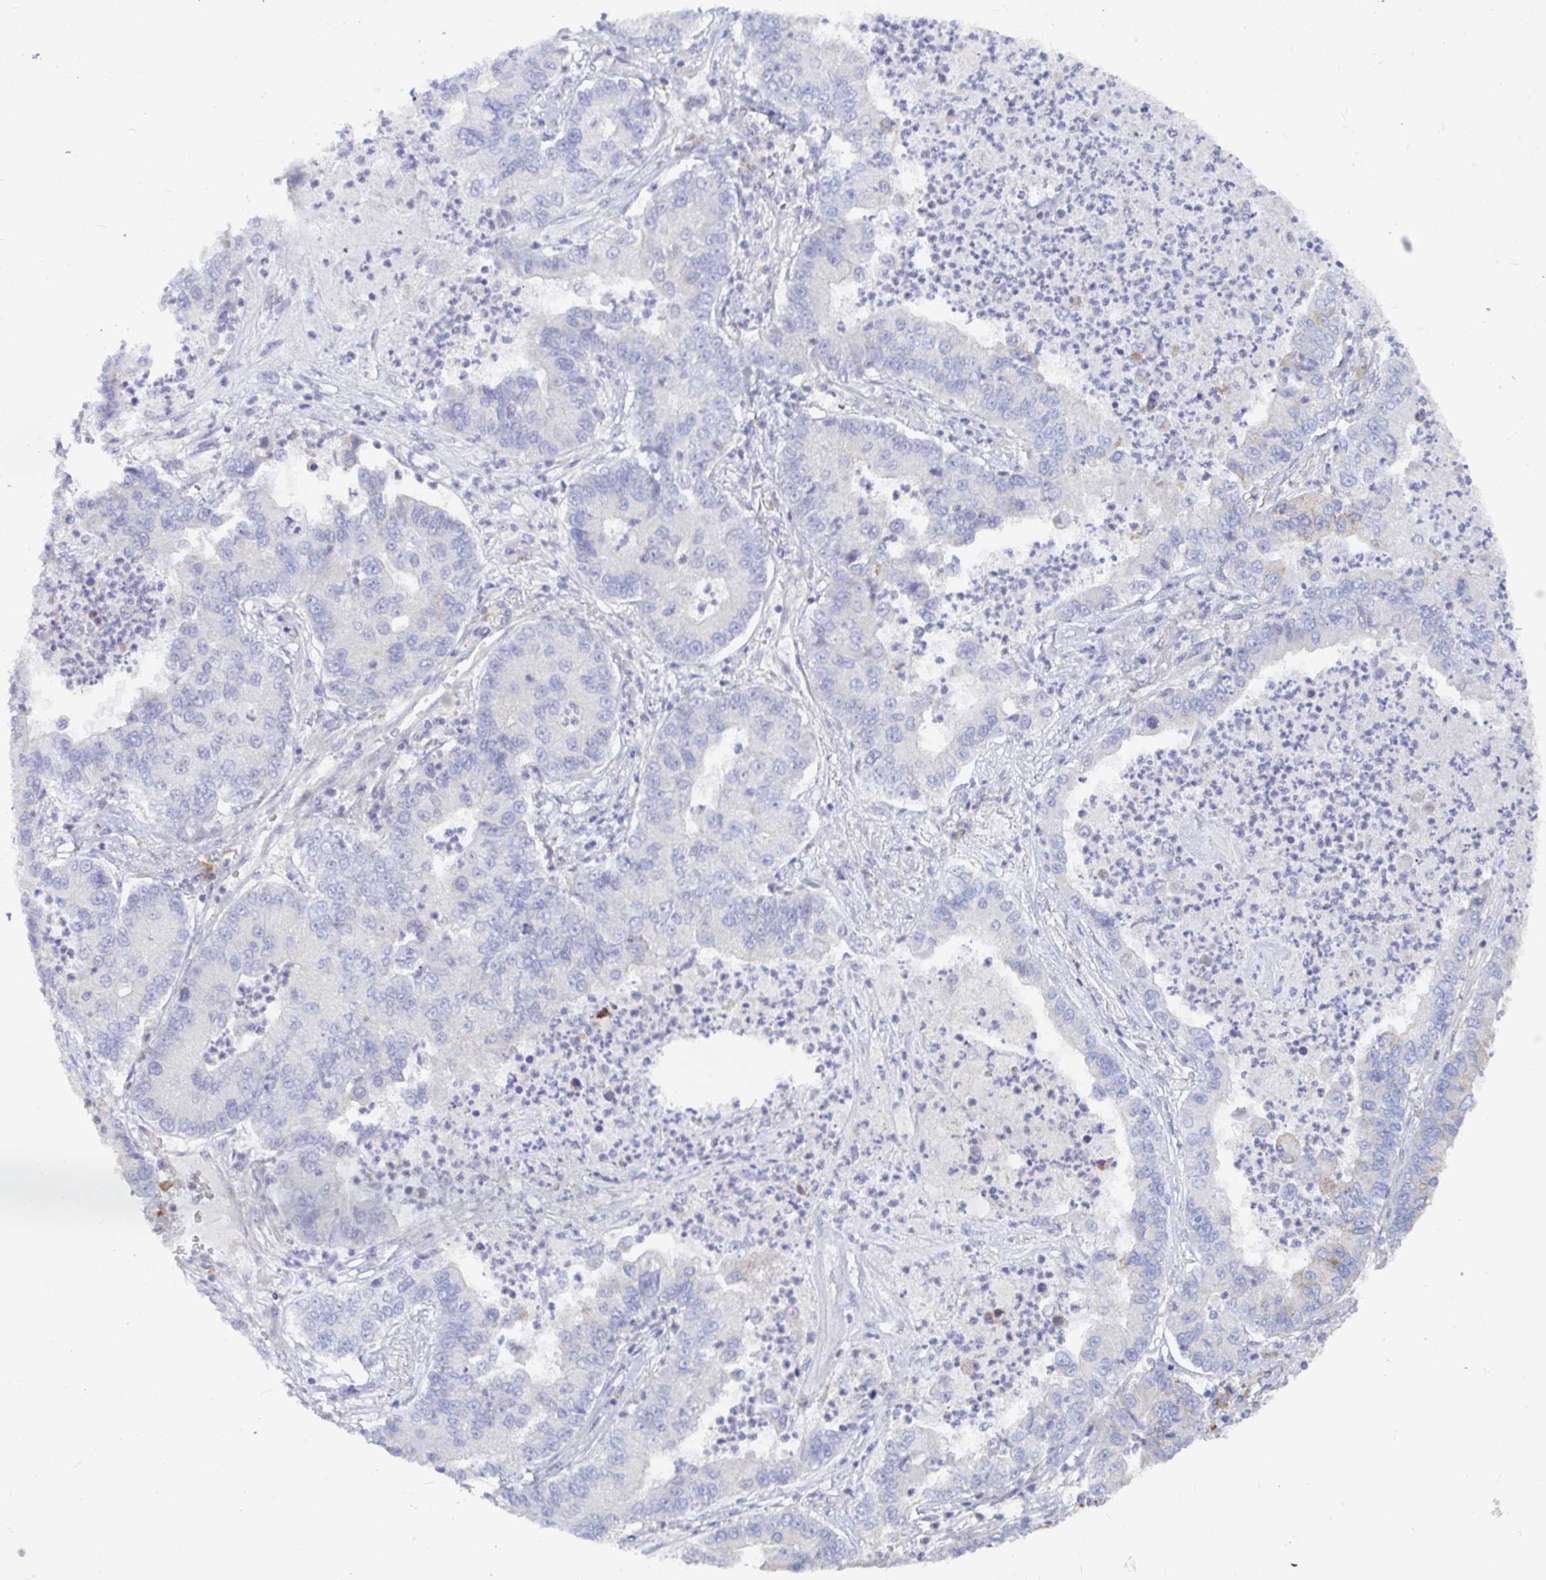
{"staining": {"intensity": "negative", "quantity": "none", "location": "none"}, "tissue": "lung cancer", "cell_type": "Tumor cells", "image_type": "cancer", "snomed": [{"axis": "morphology", "description": "Adenocarcinoma, NOS"}, {"axis": "topography", "description": "Lung"}], "caption": "Immunohistochemistry (IHC) micrograph of neoplastic tissue: human adenocarcinoma (lung) stained with DAB (3,3'-diaminobenzidine) displays no significant protein staining in tumor cells. (Stains: DAB (3,3'-diaminobenzidine) IHC with hematoxylin counter stain, Microscopy: brightfield microscopy at high magnification).", "gene": "SSH2", "patient": {"sex": "female", "age": 57}}